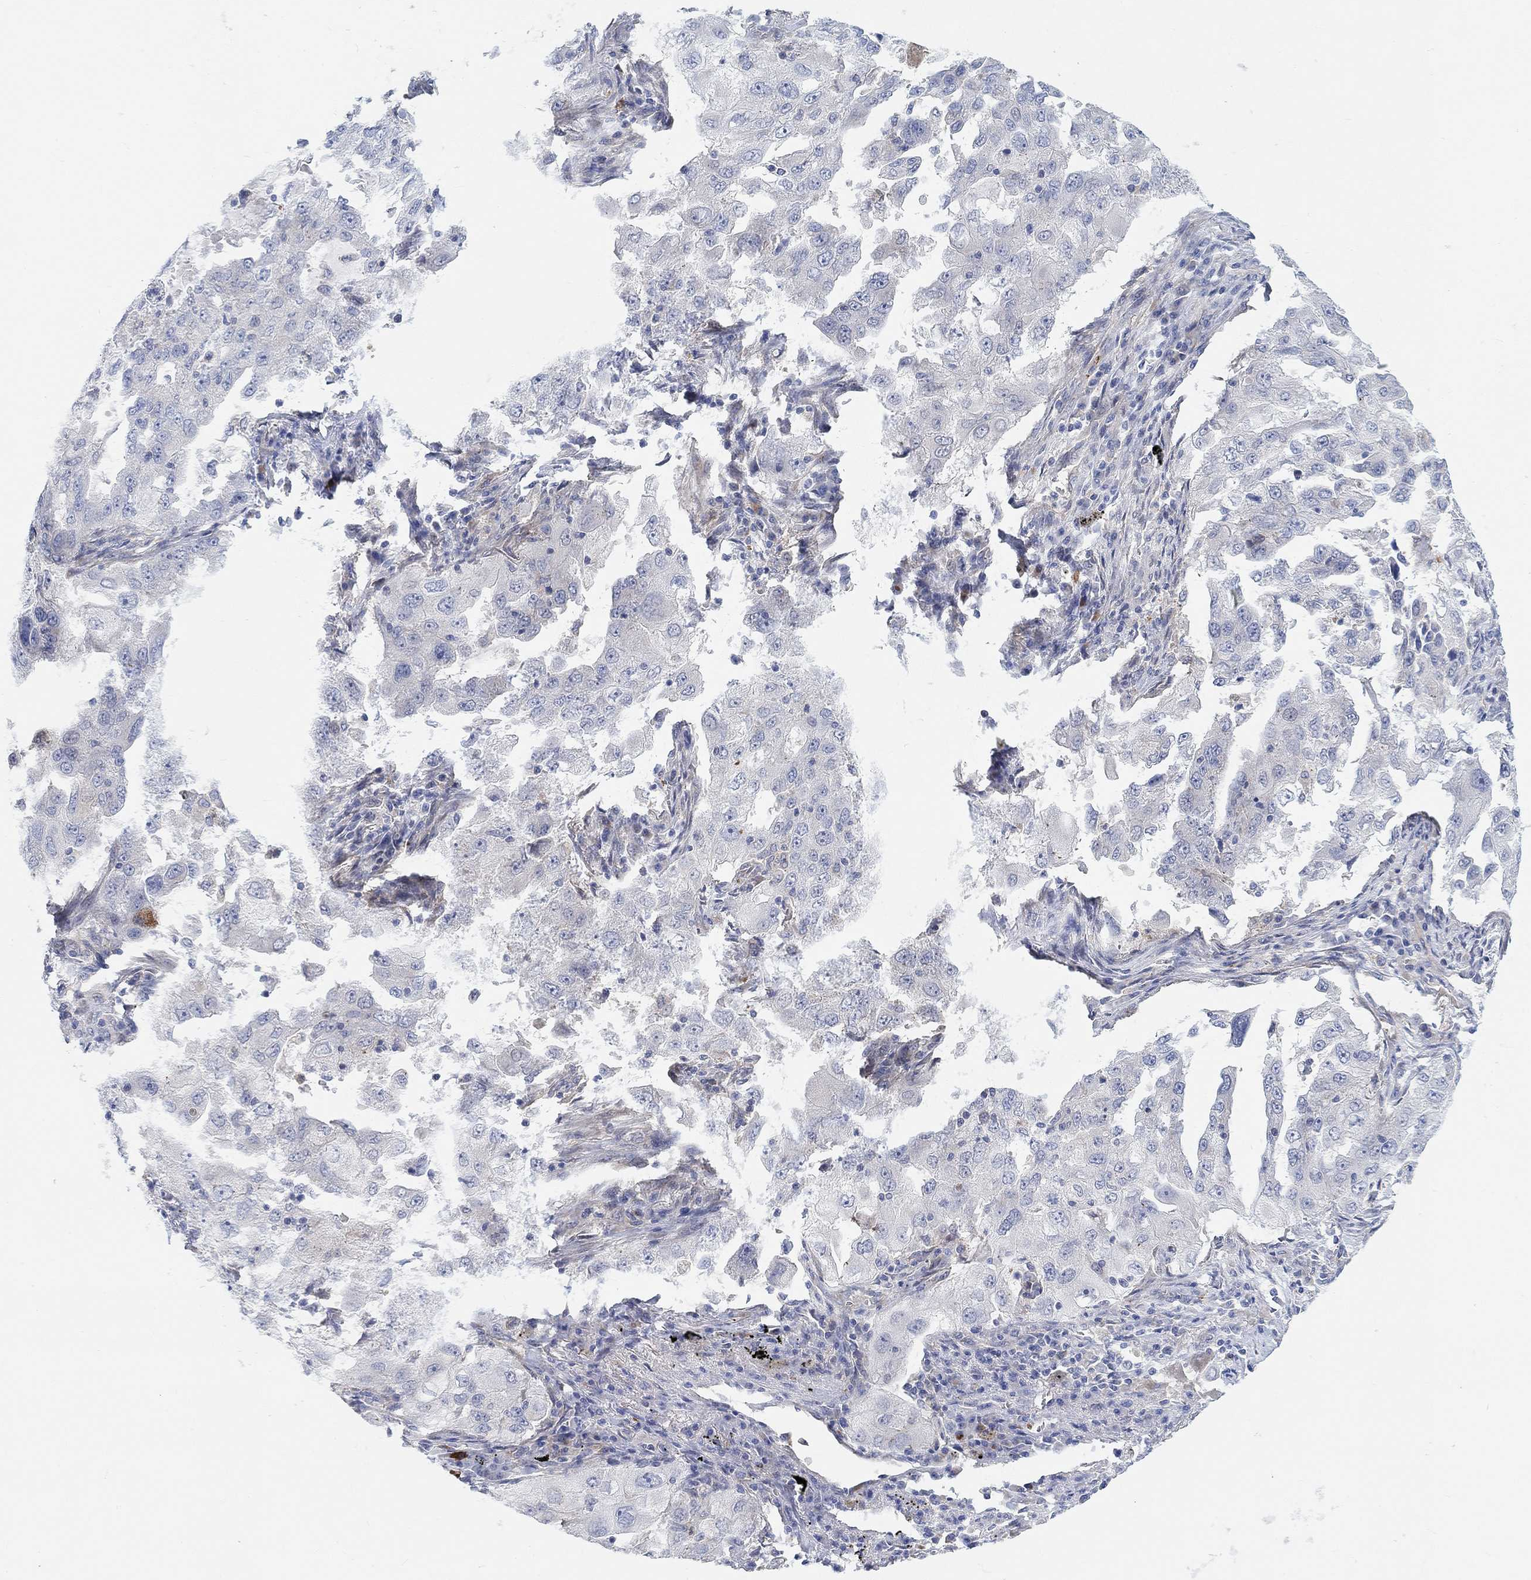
{"staining": {"intensity": "negative", "quantity": "none", "location": "none"}, "tissue": "lung cancer", "cell_type": "Tumor cells", "image_type": "cancer", "snomed": [{"axis": "morphology", "description": "Adenocarcinoma, NOS"}, {"axis": "topography", "description": "Lung"}], "caption": "High magnification brightfield microscopy of lung adenocarcinoma stained with DAB (brown) and counterstained with hematoxylin (blue): tumor cells show no significant expression. (Brightfield microscopy of DAB IHC at high magnification).", "gene": "PMFBP1", "patient": {"sex": "female", "age": 61}}